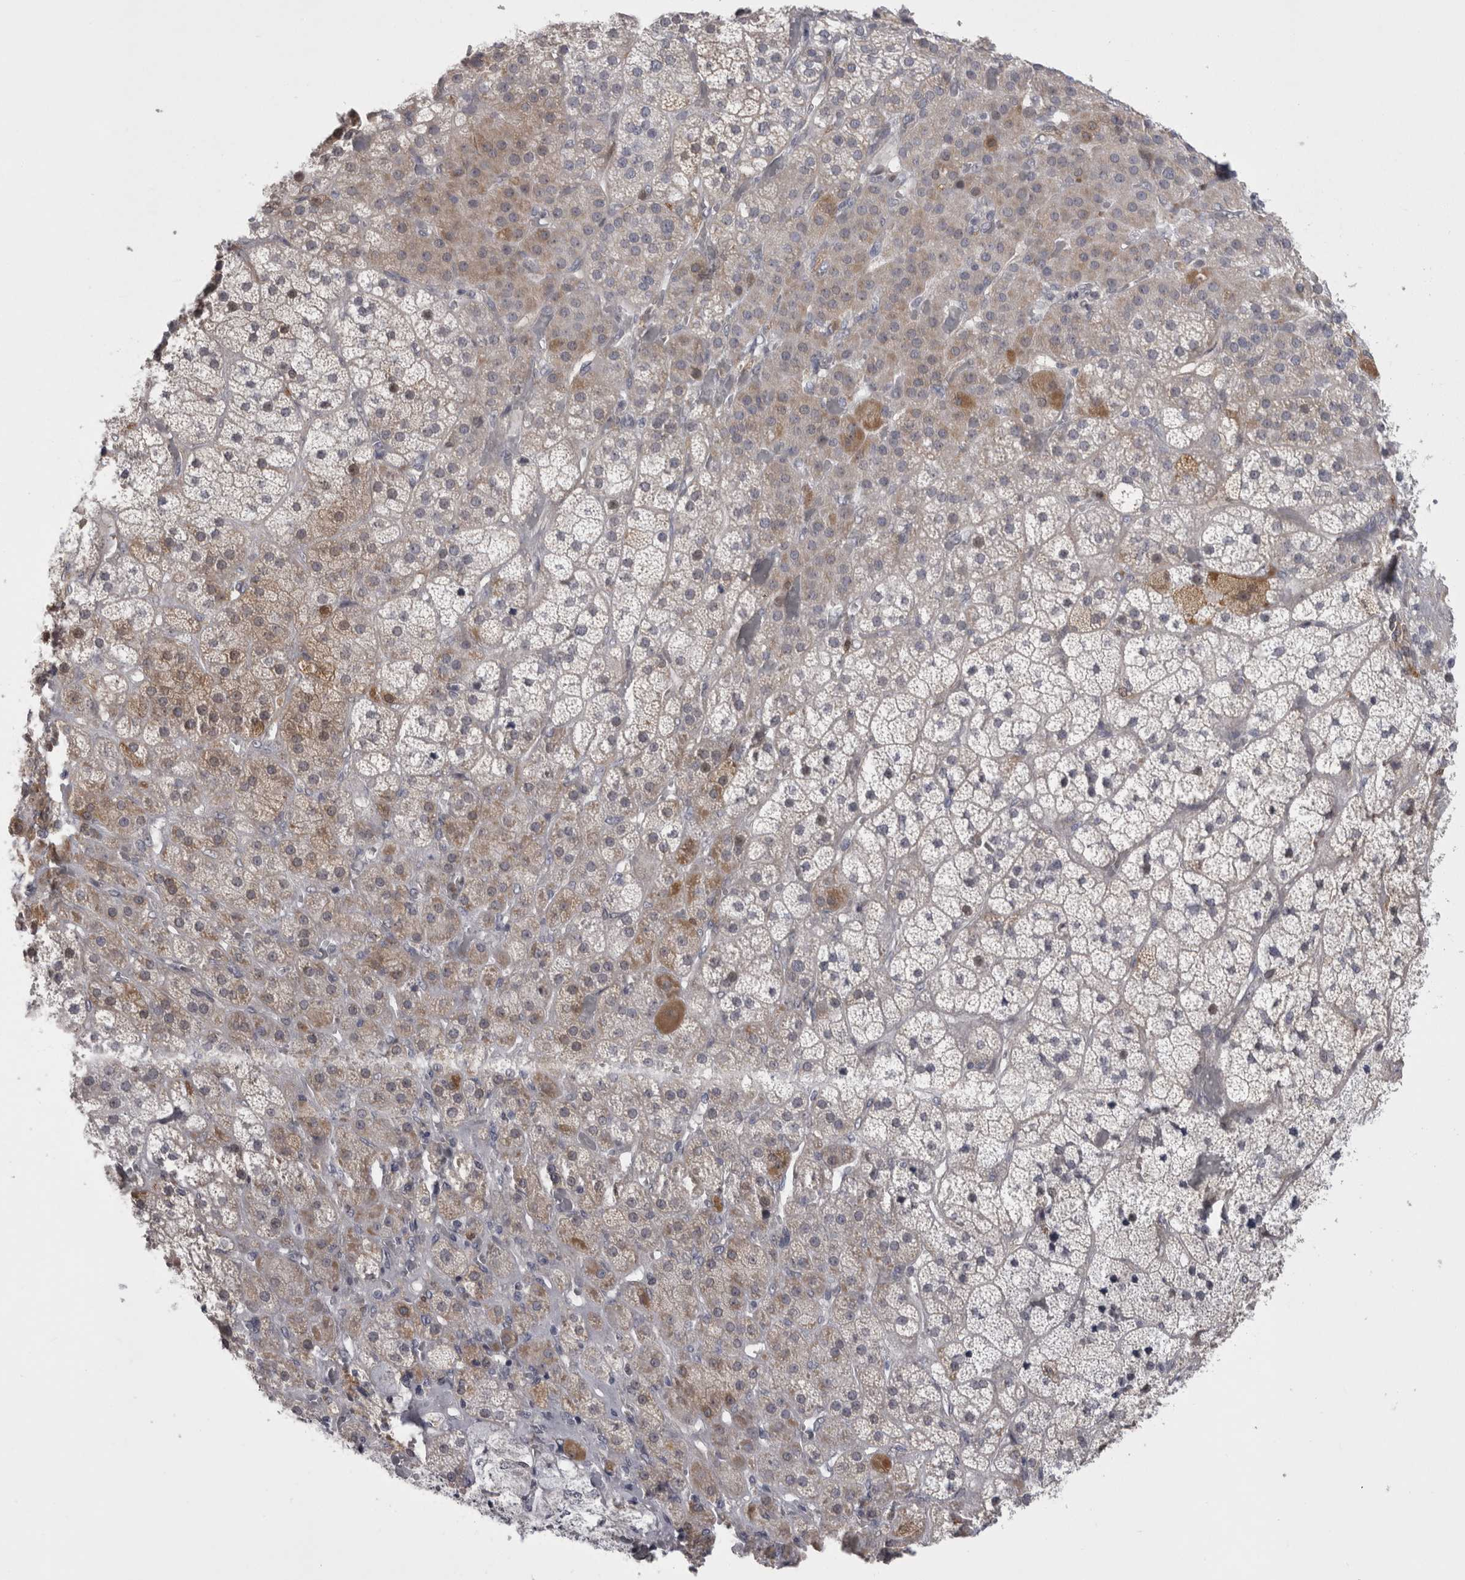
{"staining": {"intensity": "moderate", "quantity": "<25%", "location": "cytoplasmic/membranous"}, "tissue": "adrenal gland", "cell_type": "Glandular cells", "image_type": "normal", "snomed": [{"axis": "morphology", "description": "Normal tissue, NOS"}, {"axis": "topography", "description": "Adrenal gland"}], "caption": "About <25% of glandular cells in unremarkable human adrenal gland demonstrate moderate cytoplasmic/membranous protein expression as visualized by brown immunohistochemical staining.", "gene": "CHIC1", "patient": {"sex": "male", "age": 57}}